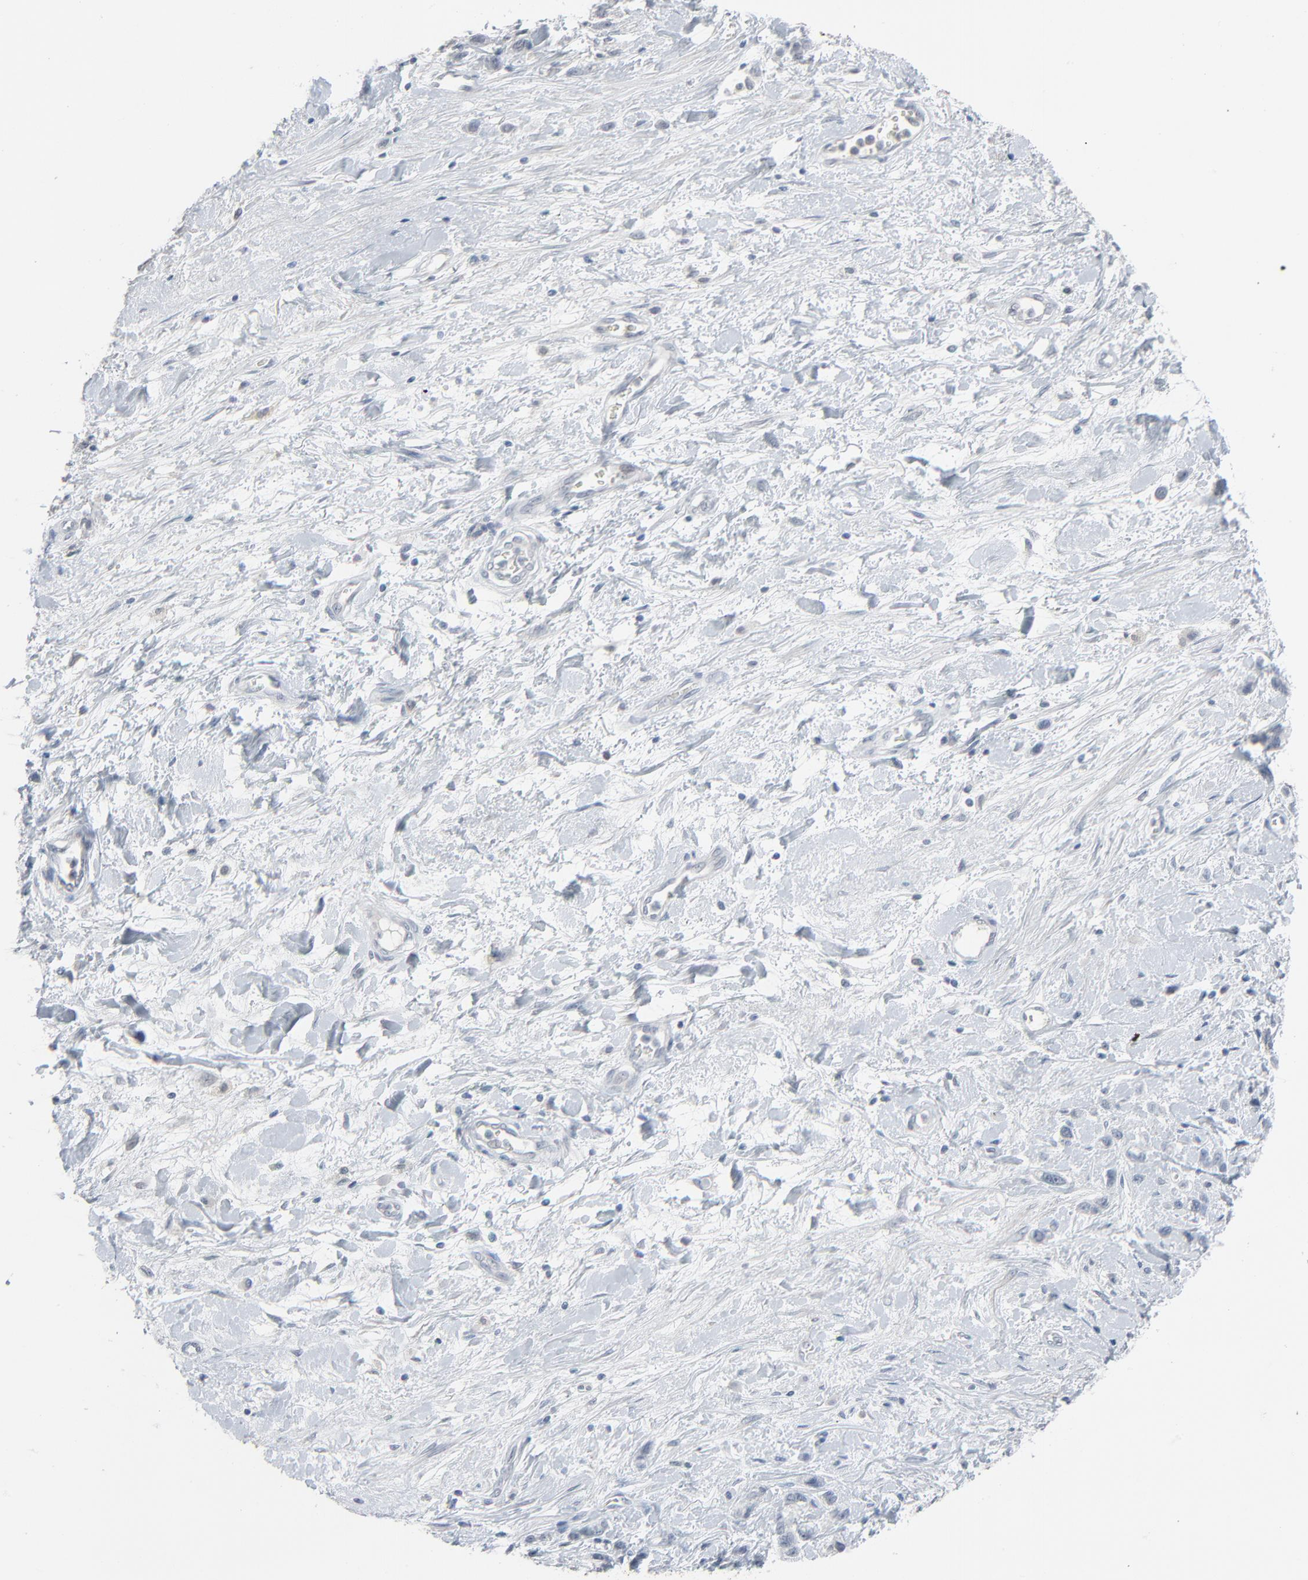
{"staining": {"intensity": "negative", "quantity": "none", "location": "none"}, "tissue": "stomach cancer", "cell_type": "Tumor cells", "image_type": "cancer", "snomed": [{"axis": "morphology", "description": "Normal tissue, NOS"}, {"axis": "morphology", "description": "Adenocarcinoma, NOS"}, {"axis": "morphology", "description": "Adenocarcinoma, High grade"}, {"axis": "topography", "description": "Stomach, upper"}, {"axis": "topography", "description": "Stomach"}], "caption": "Tumor cells show no significant protein expression in stomach cancer (high-grade adenocarcinoma).", "gene": "SAGE1", "patient": {"sex": "female", "age": 65}}